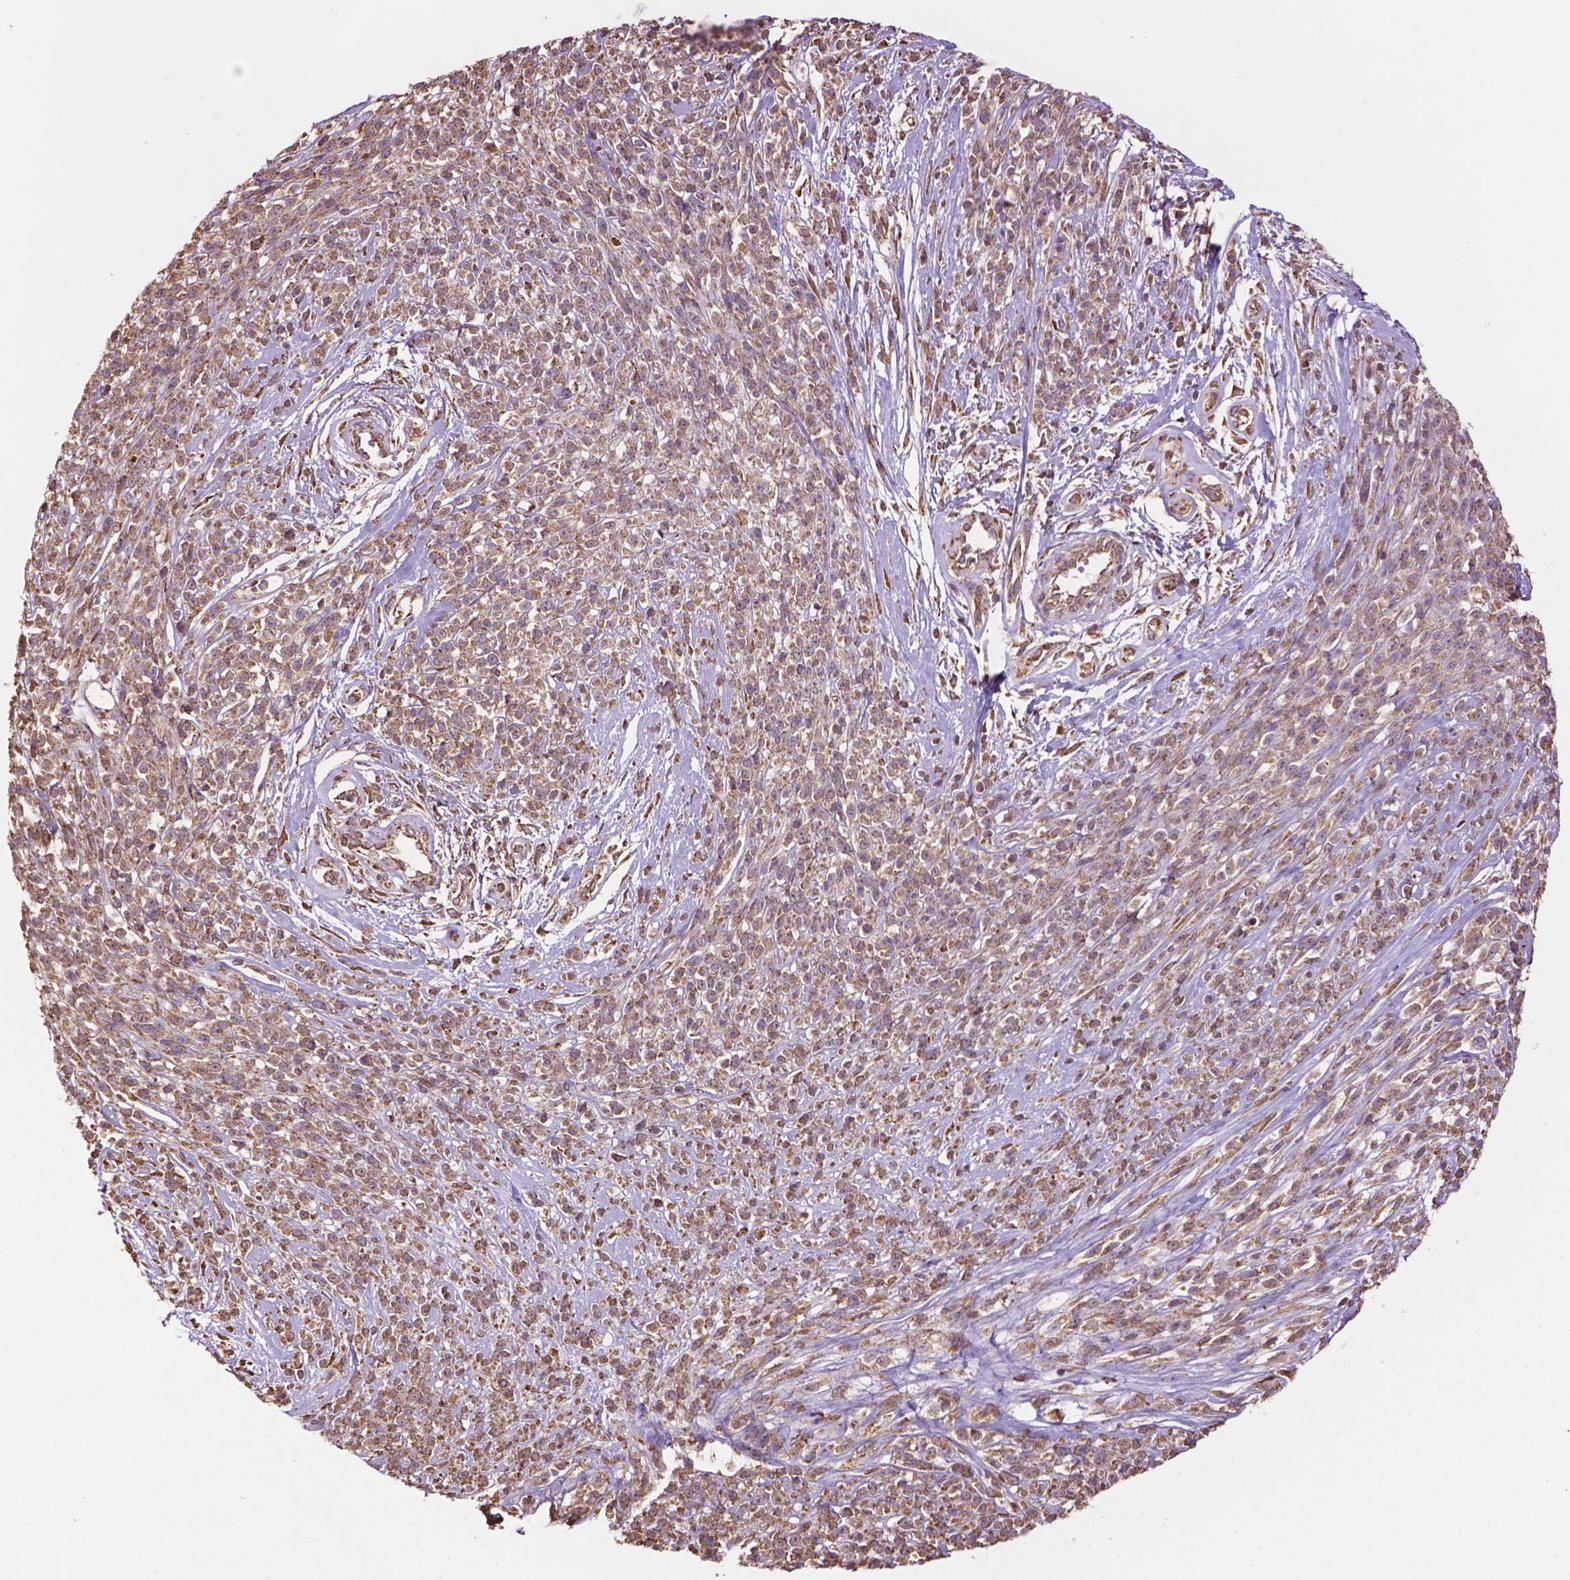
{"staining": {"intensity": "weak", "quantity": ">75%", "location": "cytoplasmic/membranous"}, "tissue": "melanoma", "cell_type": "Tumor cells", "image_type": "cancer", "snomed": [{"axis": "morphology", "description": "Malignant melanoma, NOS"}, {"axis": "topography", "description": "Skin"}, {"axis": "topography", "description": "Skin of trunk"}], "caption": "This is an image of immunohistochemistry (IHC) staining of malignant melanoma, which shows weak positivity in the cytoplasmic/membranous of tumor cells.", "gene": "PPP2R5E", "patient": {"sex": "male", "age": 74}}